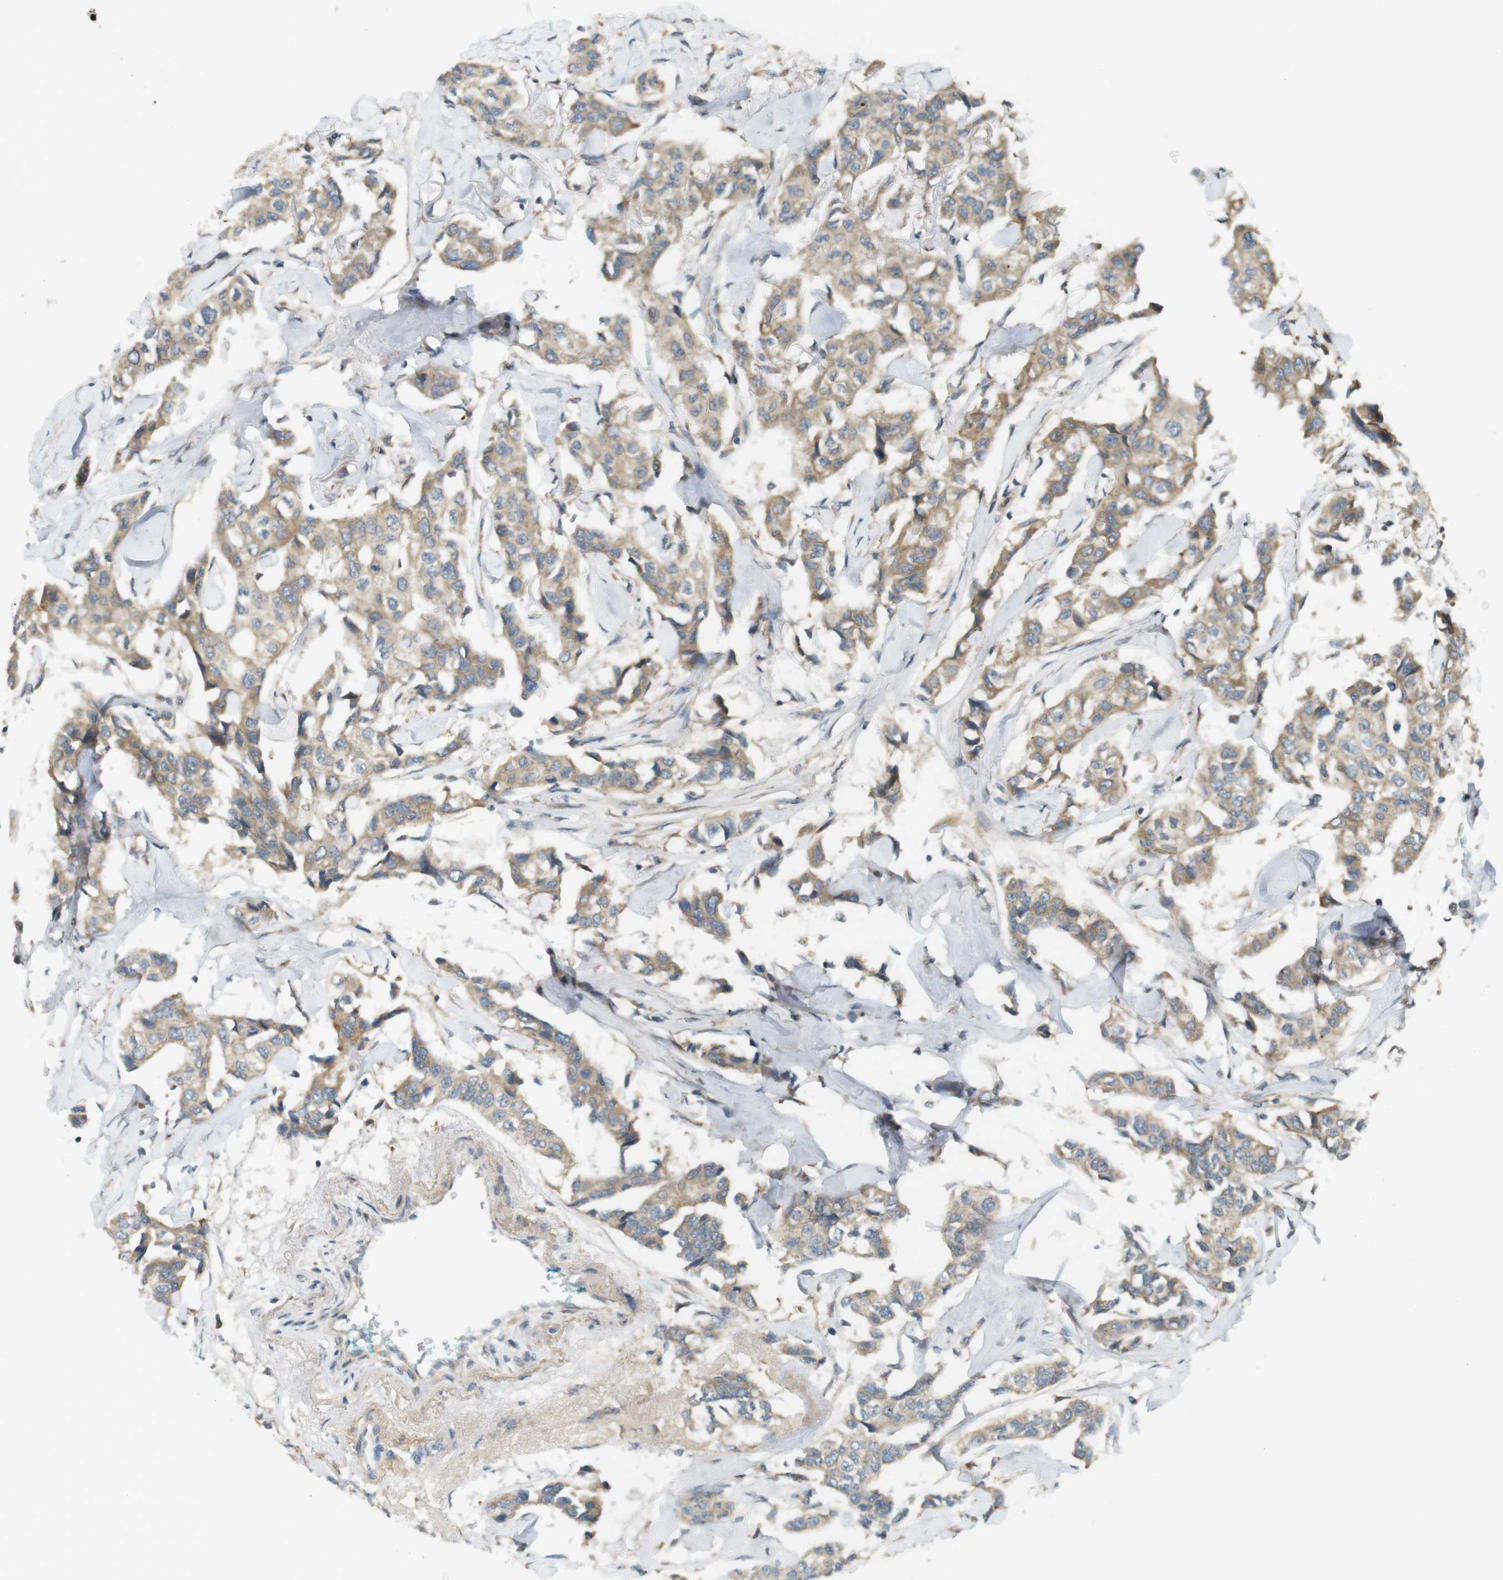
{"staining": {"intensity": "moderate", "quantity": ">75%", "location": "cytoplasmic/membranous"}, "tissue": "breast cancer", "cell_type": "Tumor cells", "image_type": "cancer", "snomed": [{"axis": "morphology", "description": "Duct carcinoma"}, {"axis": "topography", "description": "Breast"}], "caption": "Immunohistochemistry of human infiltrating ductal carcinoma (breast) reveals medium levels of moderate cytoplasmic/membranous positivity in about >75% of tumor cells. The staining was performed using DAB to visualize the protein expression in brown, while the nuclei were stained in blue with hematoxylin (Magnification: 20x).", "gene": "CLRN3", "patient": {"sex": "female", "age": 80}}